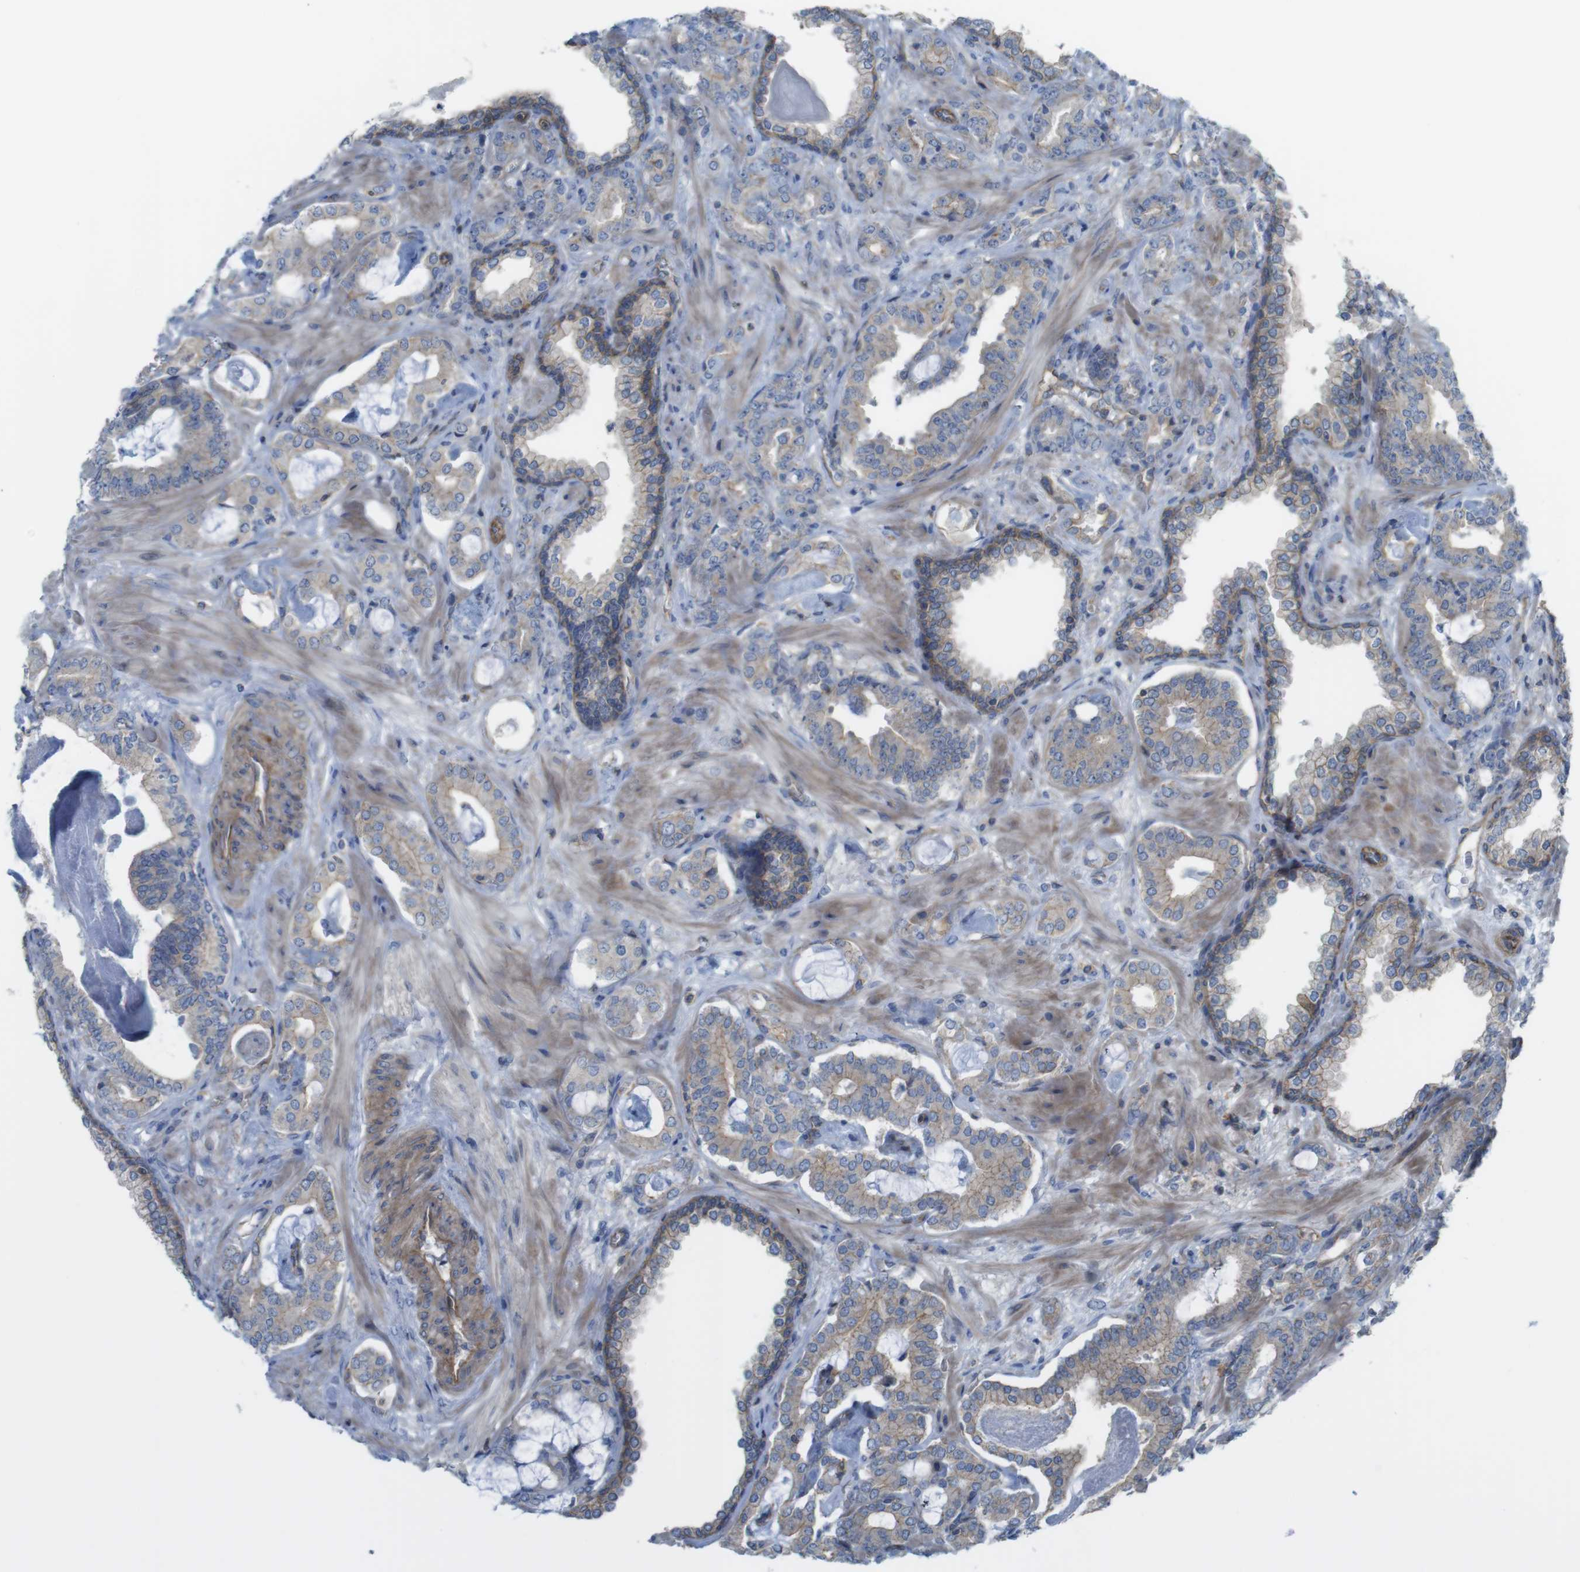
{"staining": {"intensity": "weak", "quantity": "<25%", "location": "cytoplasmic/membranous"}, "tissue": "prostate cancer", "cell_type": "Tumor cells", "image_type": "cancer", "snomed": [{"axis": "morphology", "description": "Adenocarcinoma, Low grade"}, {"axis": "topography", "description": "Prostate"}], "caption": "A photomicrograph of prostate cancer (low-grade adenocarcinoma) stained for a protein displays no brown staining in tumor cells.", "gene": "PREX2", "patient": {"sex": "male", "age": 53}}